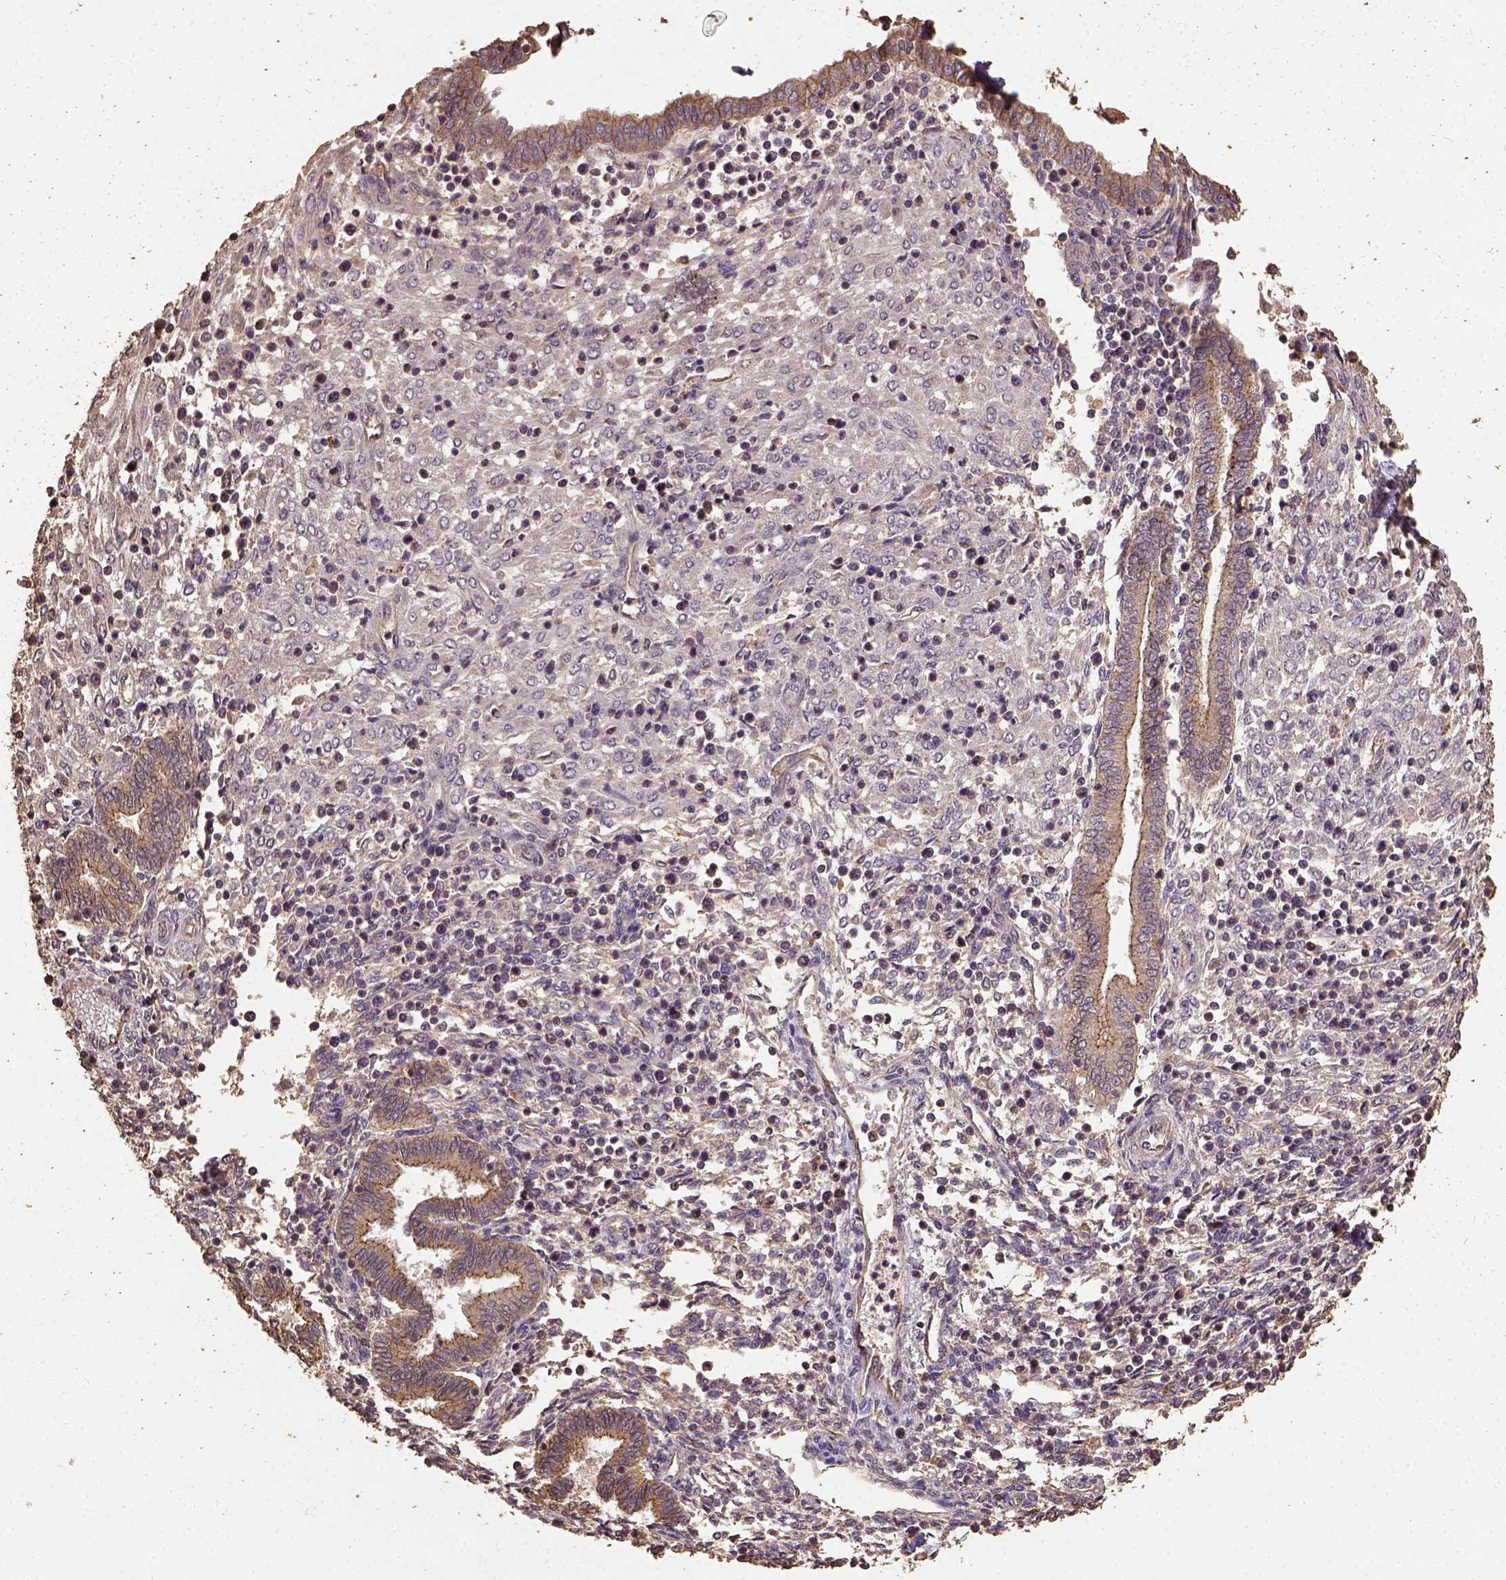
{"staining": {"intensity": "negative", "quantity": "none", "location": "none"}, "tissue": "endometrium", "cell_type": "Cells in endometrial stroma", "image_type": "normal", "snomed": [{"axis": "morphology", "description": "Normal tissue, NOS"}, {"axis": "topography", "description": "Endometrium"}], "caption": "An immunohistochemistry (IHC) image of unremarkable endometrium is shown. There is no staining in cells in endometrial stroma of endometrium. (Stains: DAB IHC with hematoxylin counter stain, Microscopy: brightfield microscopy at high magnification).", "gene": "ATP1B3", "patient": {"sex": "female", "age": 42}}